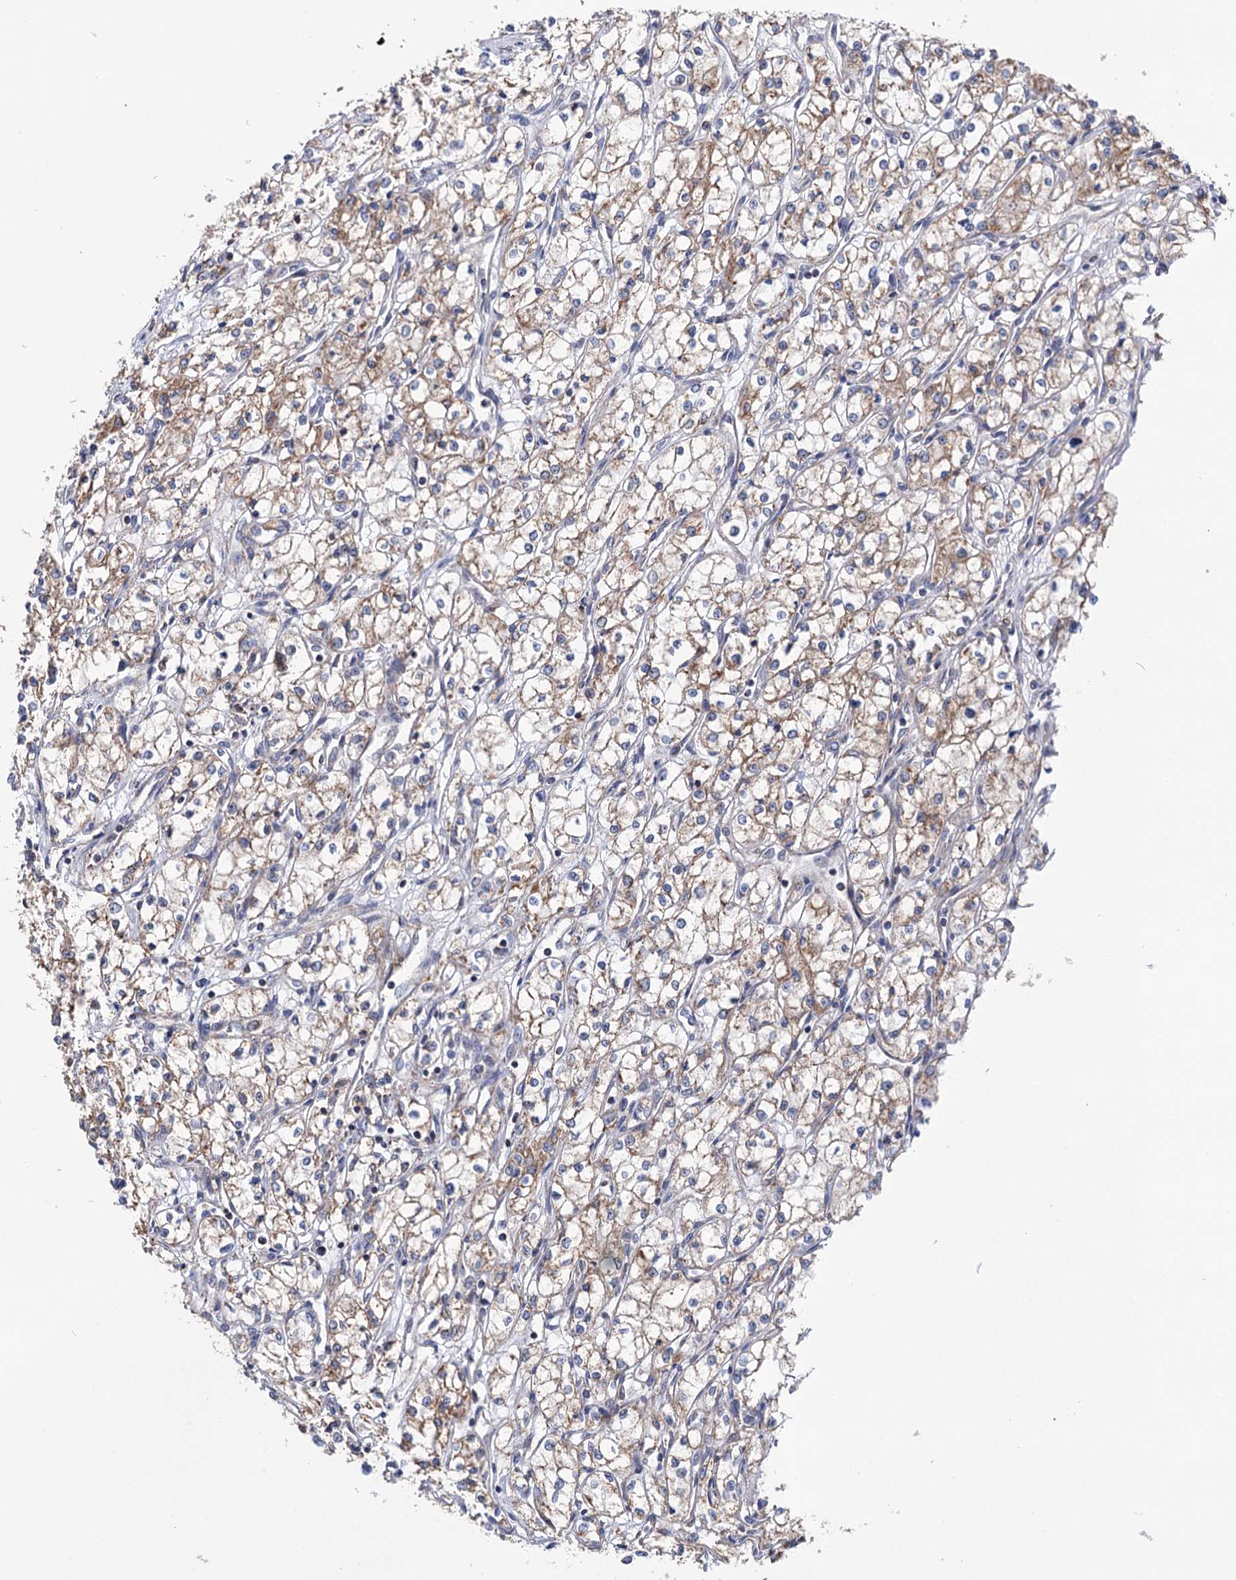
{"staining": {"intensity": "moderate", "quantity": "25%-75%", "location": "cytoplasmic/membranous"}, "tissue": "renal cancer", "cell_type": "Tumor cells", "image_type": "cancer", "snomed": [{"axis": "morphology", "description": "Adenocarcinoma, NOS"}, {"axis": "topography", "description": "Kidney"}], "caption": "Renal cancer (adenocarcinoma) stained with DAB (3,3'-diaminobenzidine) IHC reveals medium levels of moderate cytoplasmic/membranous staining in about 25%-75% of tumor cells.", "gene": "SUCLA2", "patient": {"sex": "male", "age": 59}}